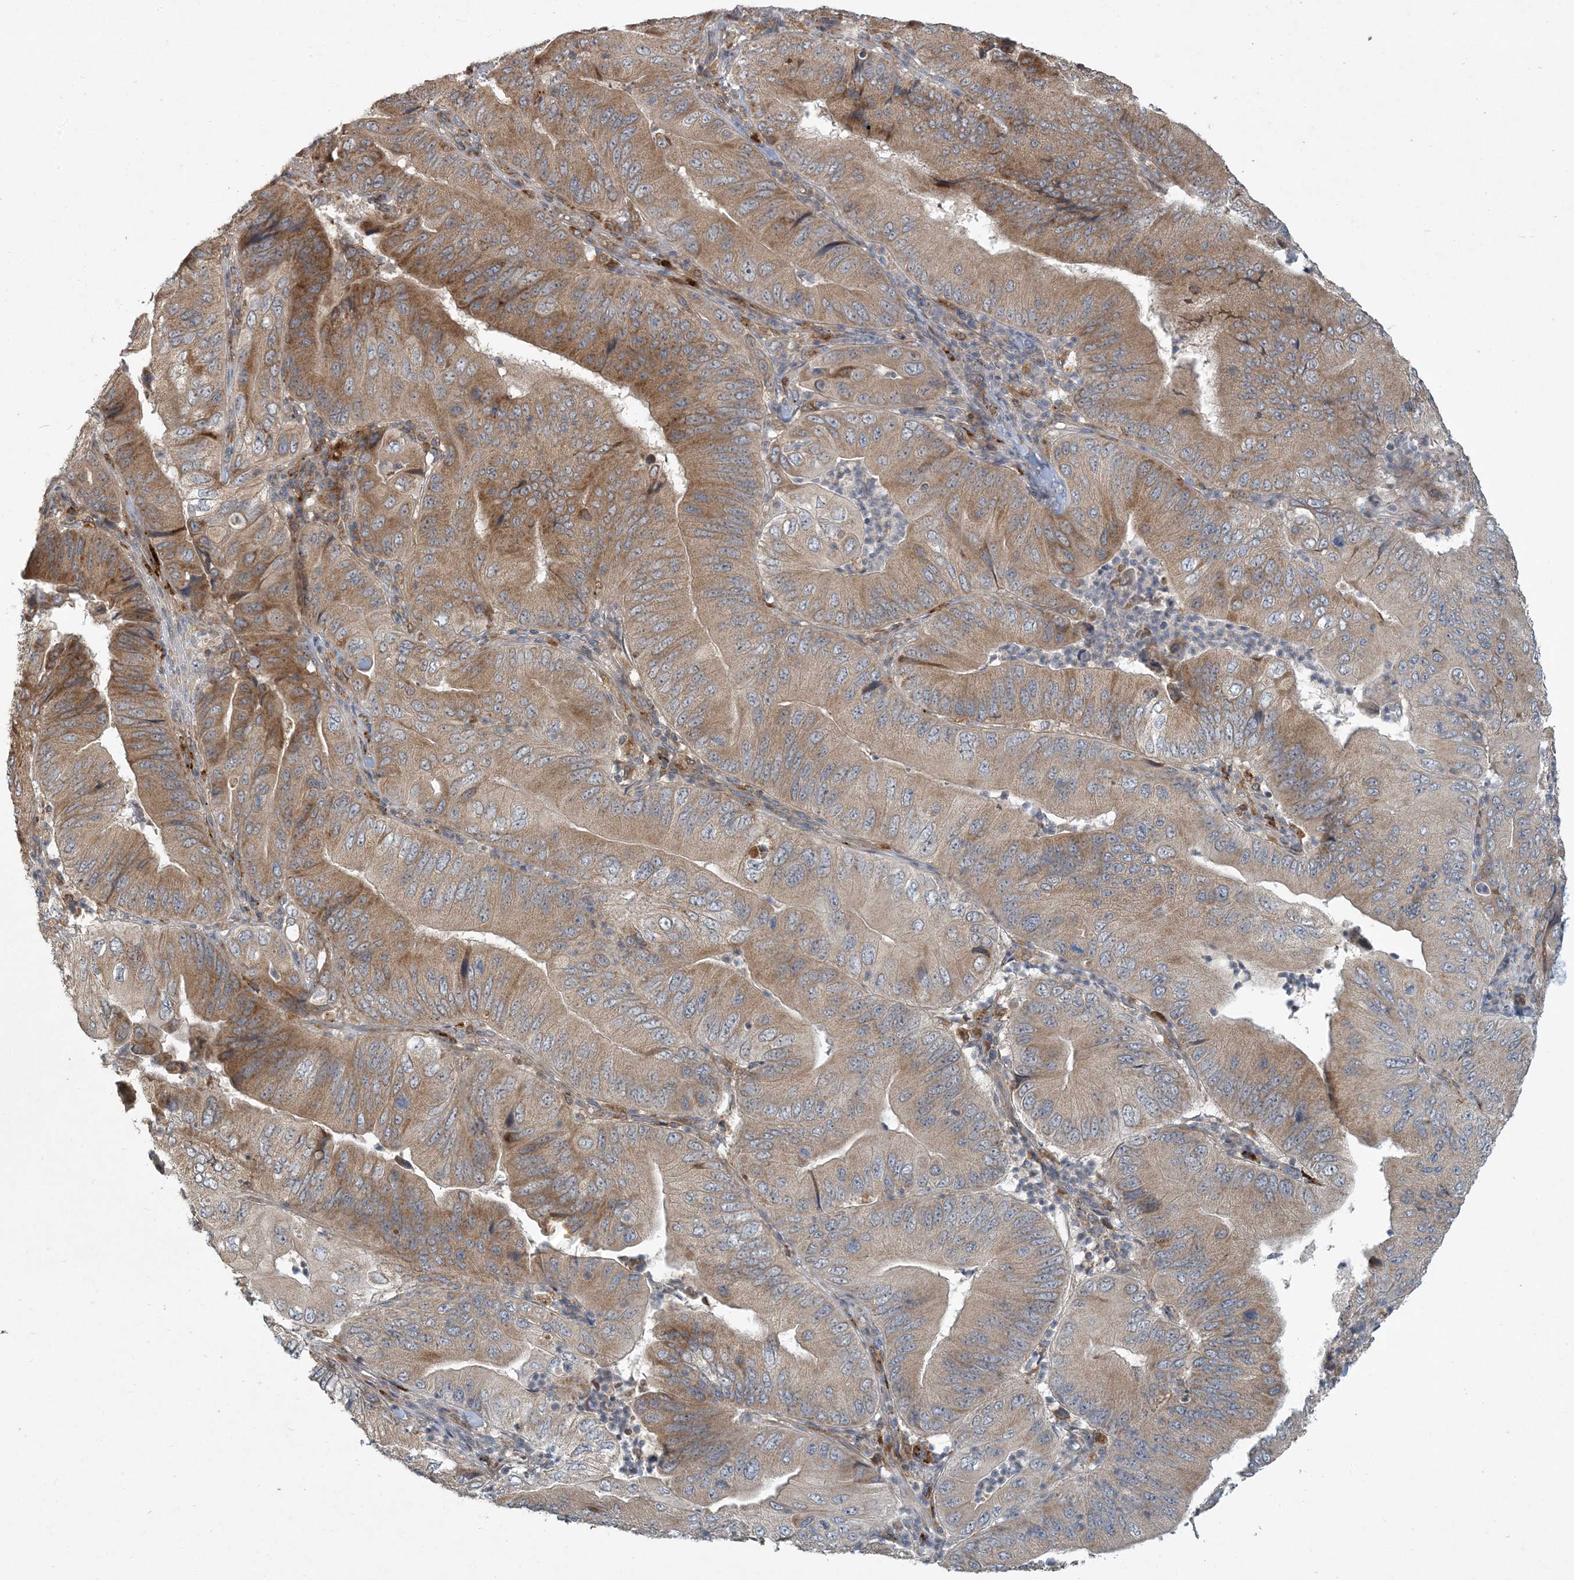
{"staining": {"intensity": "moderate", "quantity": ">75%", "location": "cytoplasmic/membranous"}, "tissue": "pancreatic cancer", "cell_type": "Tumor cells", "image_type": "cancer", "snomed": [{"axis": "morphology", "description": "Adenocarcinoma, NOS"}, {"axis": "topography", "description": "Pancreas"}], "caption": "Human pancreatic cancer stained for a protein (brown) demonstrates moderate cytoplasmic/membranous positive expression in about >75% of tumor cells.", "gene": "LTN1", "patient": {"sex": "female", "age": 77}}